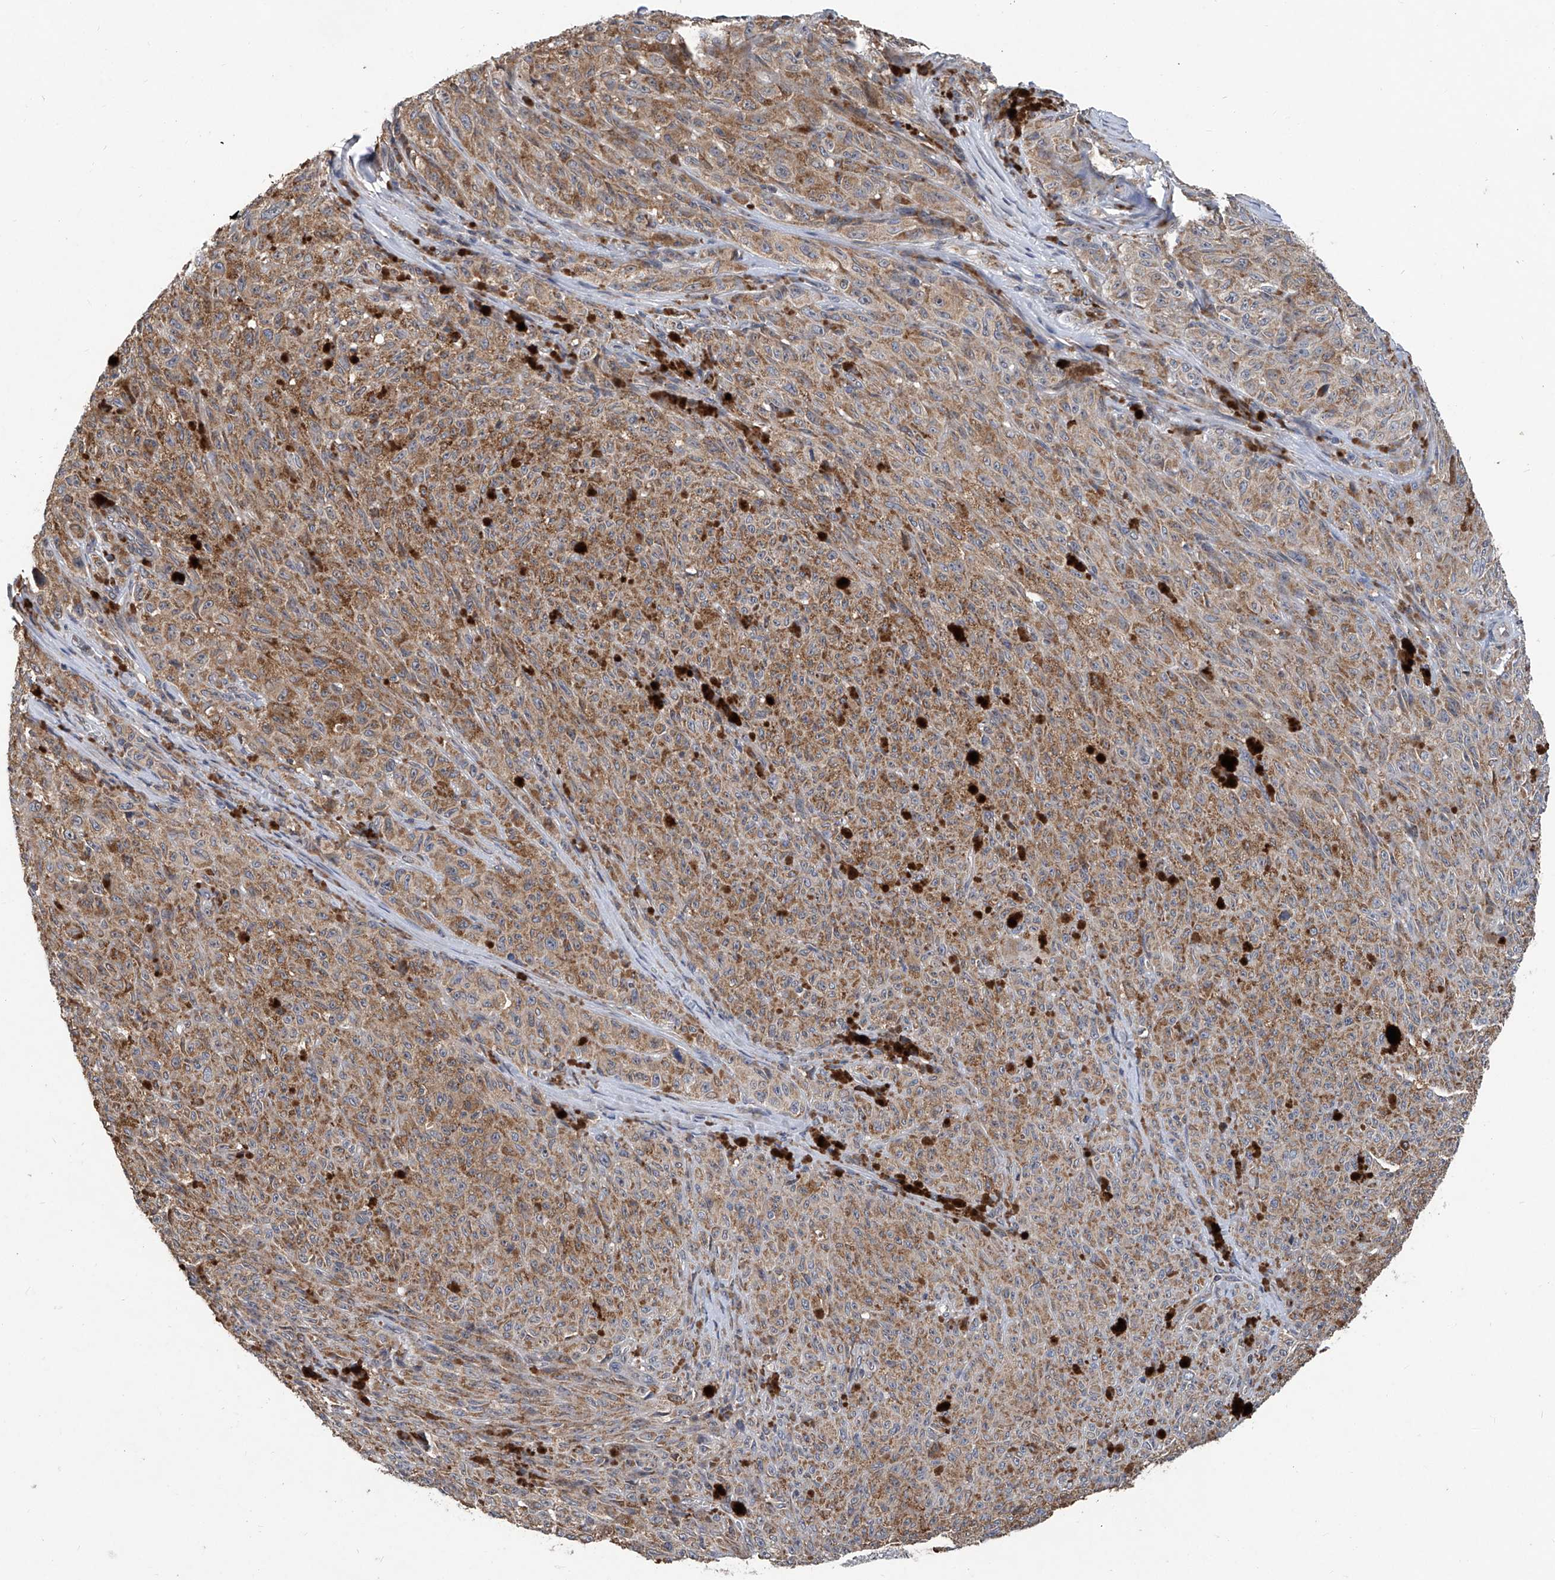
{"staining": {"intensity": "moderate", "quantity": ">75%", "location": "cytoplasmic/membranous"}, "tissue": "melanoma", "cell_type": "Tumor cells", "image_type": "cancer", "snomed": [{"axis": "morphology", "description": "Malignant melanoma, NOS"}, {"axis": "topography", "description": "Skin"}], "caption": "Immunohistochemistry (IHC) (DAB (3,3'-diaminobenzidine)) staining of human melanoma shows moderate cytoplasmic/membranous protein staining in about >75% of tumor cells.", "gene": "BCKDHB", "patient": {"sex": "female", "age": 82}}